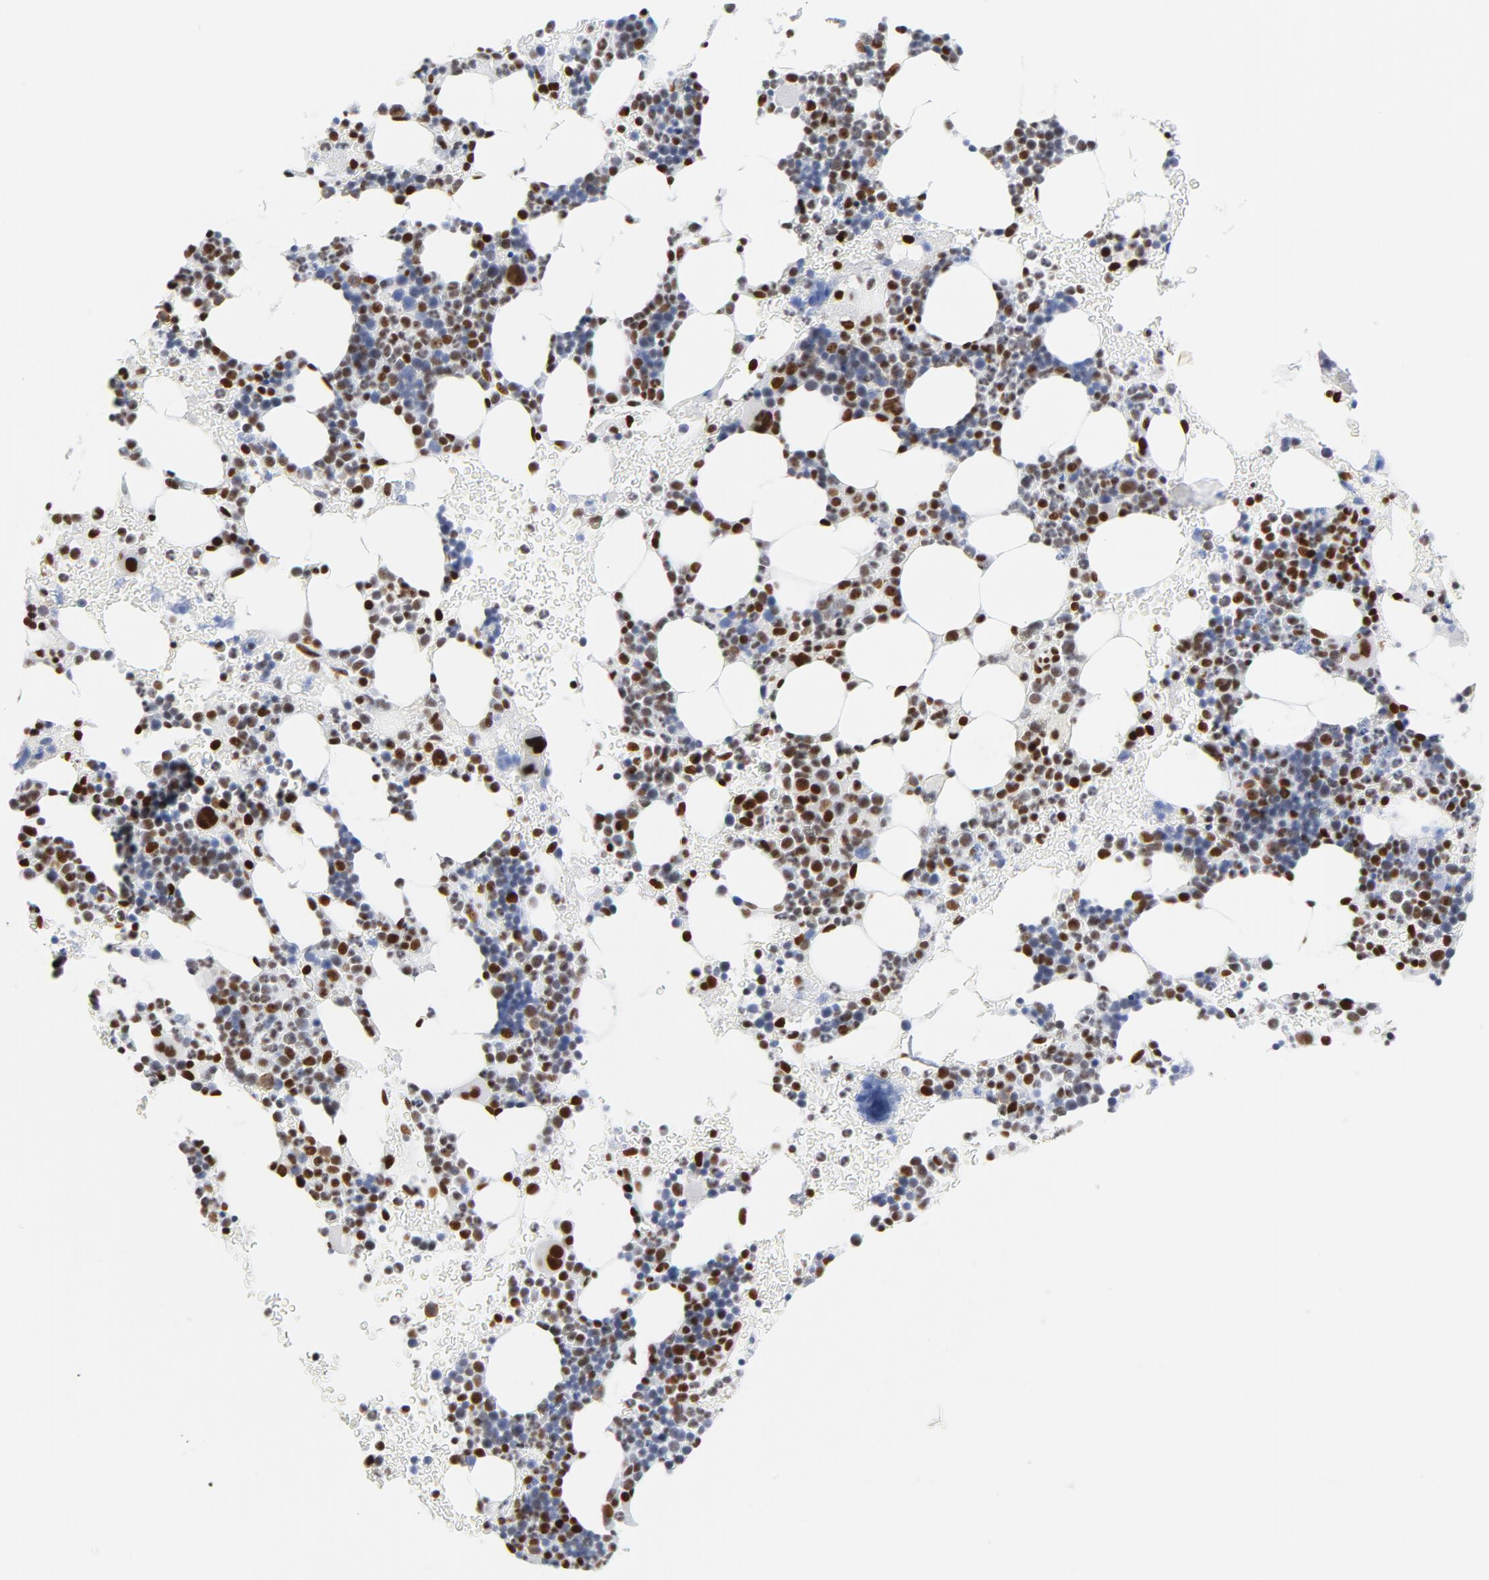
{"staining": {"intensity": "strong", "quantity": ">75%", "location": "nuclear"}, "tissue": "bone marrow", "cell_type": "Hematopoietic cells", "image_type": "normal", "snomed": [{"axis": "morphology", "description": "Normal tissue, NOS"}, {"axis": "topography", "description": "Bone marrow"}], "caption": "Hematopoietic cells show strong nuclear staining in about >75% of cells in unremarkable bone marrow. The staining was performed using DAB to visualize the protein expression in brown, while the nuclei were stained in blue with hematoxylin (Magnification: 20x).", "gene": "XRCC5", "patient": {"sex": "male", "age": 17}}